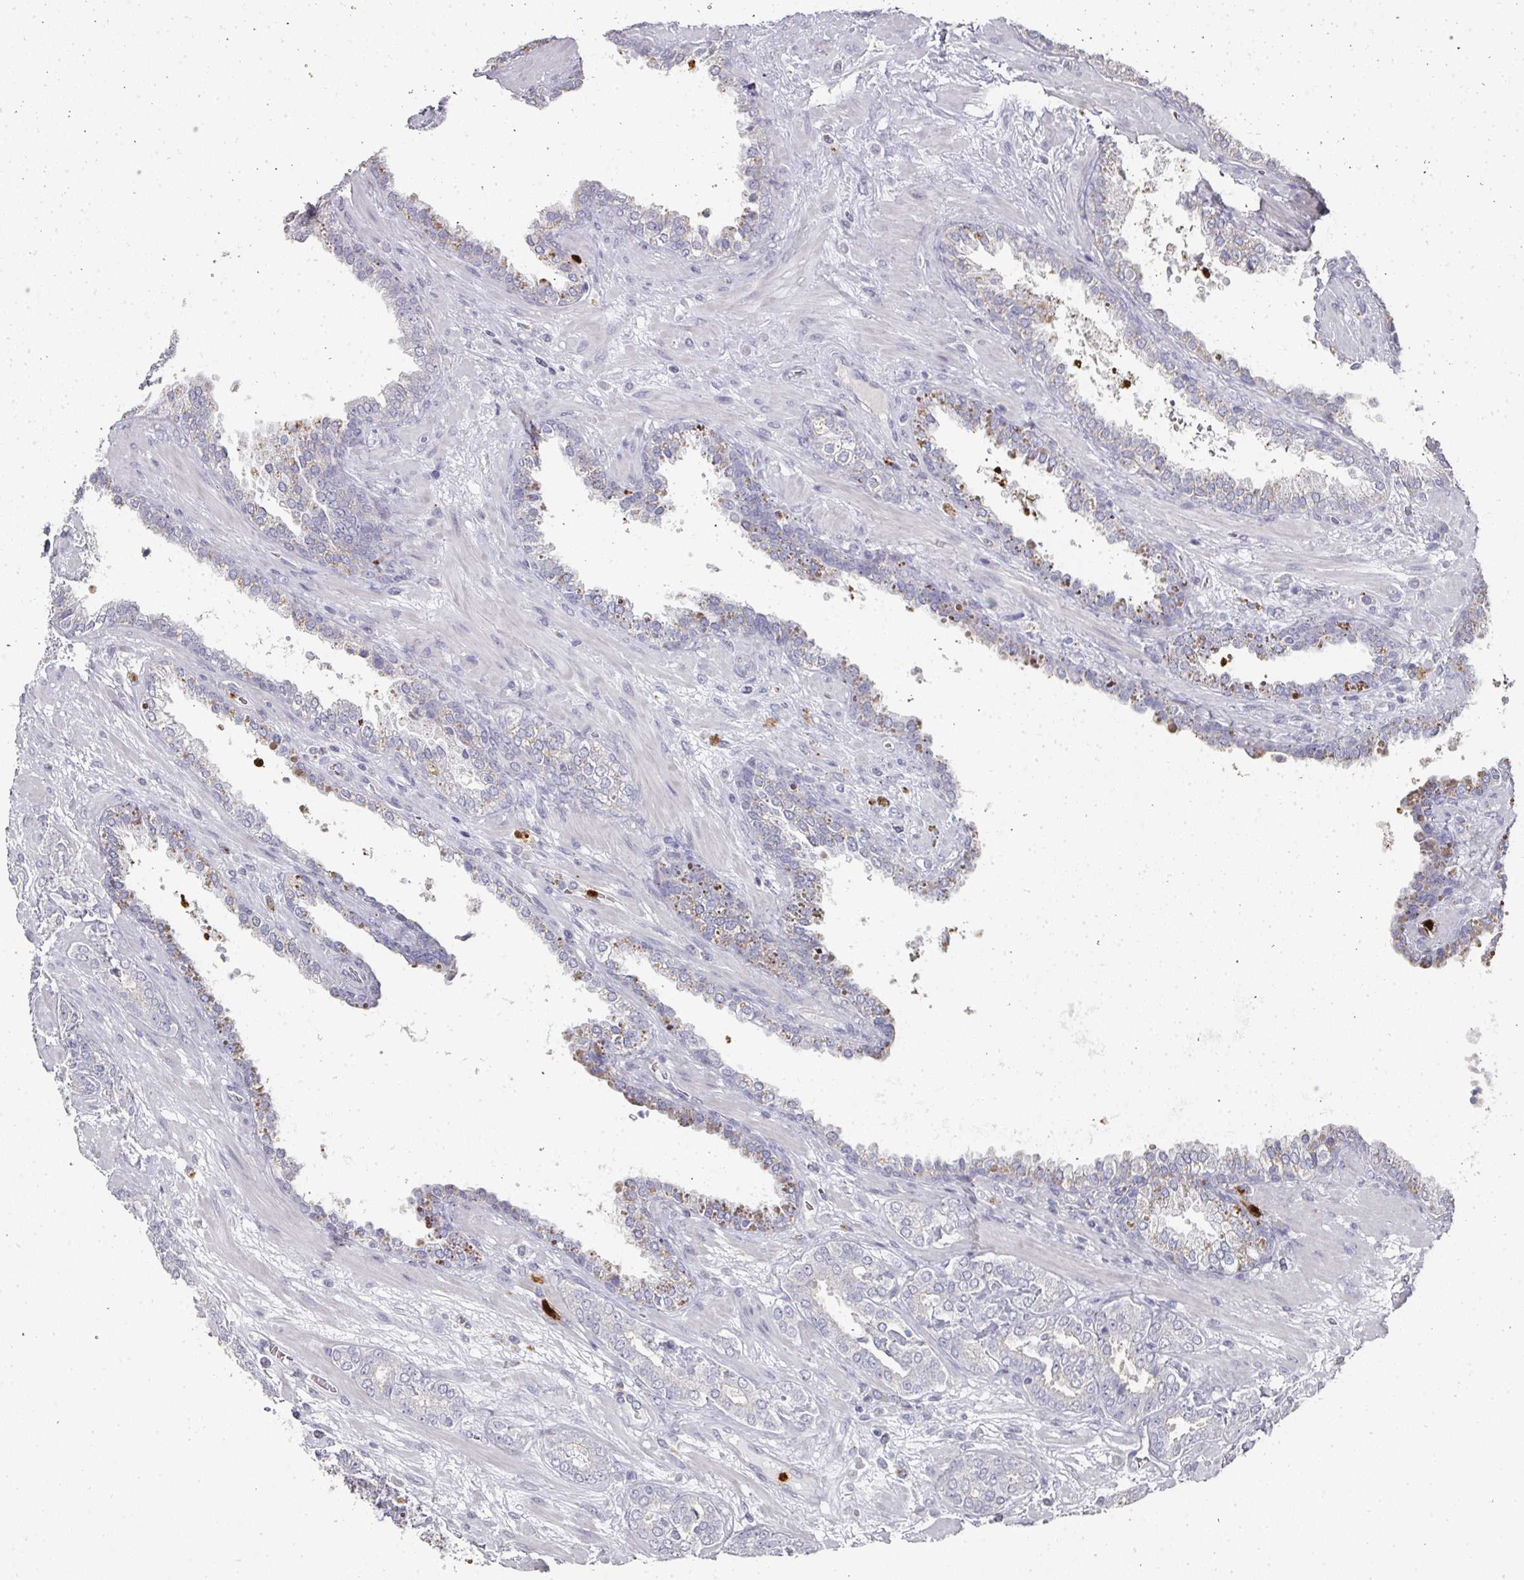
{"staining": {"intensity": "negative", "quantity": "none", "location": "none"}, "tissue": "prostate cancer", "cell_type": "Tumor cells", "image_type": "cancer", "snomed": [{"axis": "morphology", "description": "Adenocarcinoma, High grade"}, {"axis": "topography", "description": "Prostate"}], "caption": "This is a micrograph of immunohistochemistry (IHC) staining of prostate high-grade adenocarcinoma, which shows no positivity in tumor cells.", "gene": "CAMP", "patient": {"sex": "male", "age": 71}}